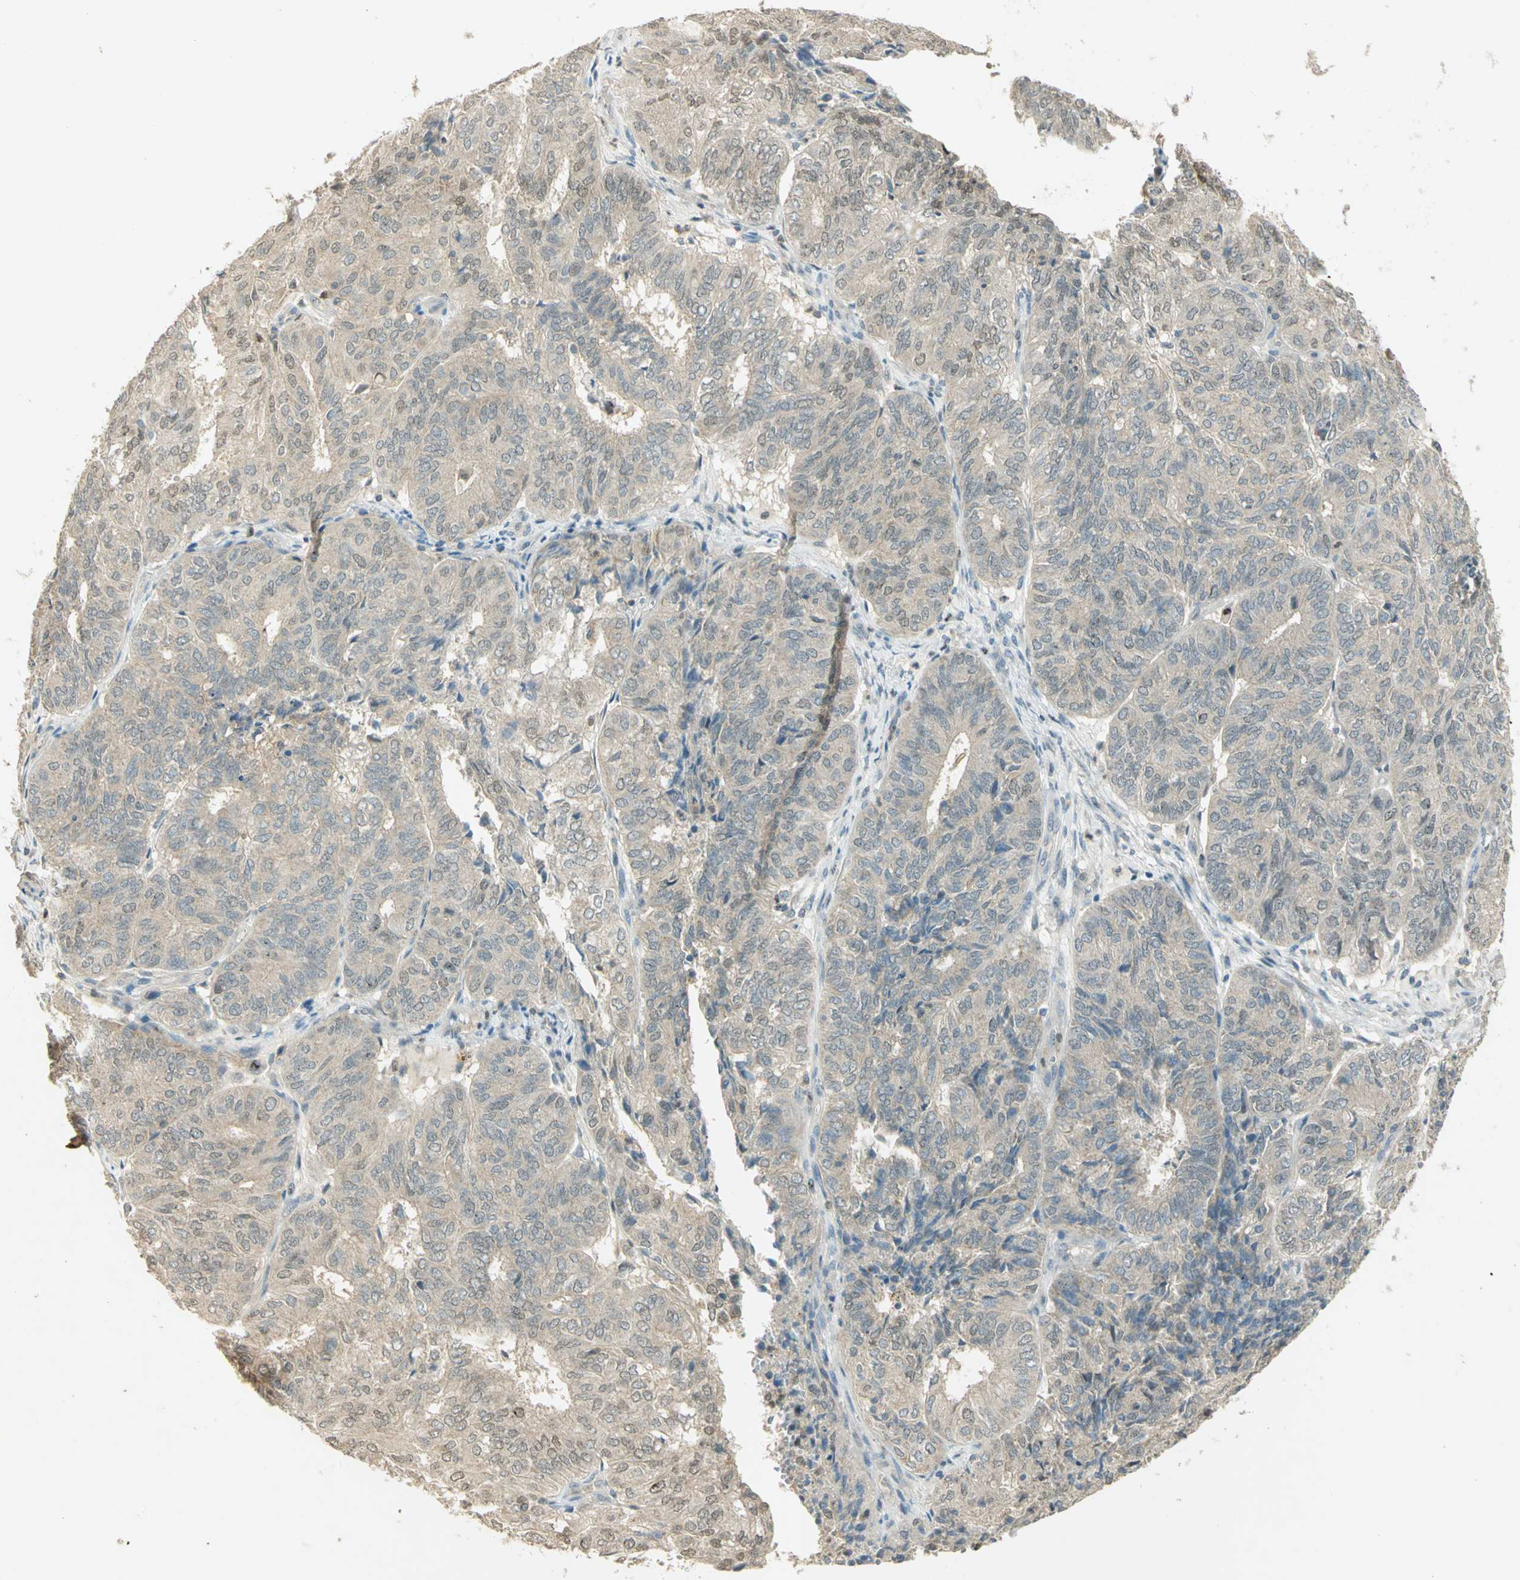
{"staining": {"intensity": "weak", "quantity": ">75%", "location": "cytoplasmic/membranous,nuclear"}, "tissue": "endometrial cancer", "cell_type": "Tumor cells", "image_type": "cancer", "snomed": [{"axis": "morphology", "description": "Adenocarcinoma, NOS"}, {"axis": "topography", "description": "Uterus"}], "caption": "Protein analysis of endometrial adenocarcinoma tissue exhibits weak cytoplasmic/membranous and nuclear expression in about >75% of tumor cells. Using DAB (brown) and hematoxylin (blue) stains, captured at high magnification using brightfield microscopy.", "gene": "BIRC2", "patient": {"sex": "female", "age": 60}}